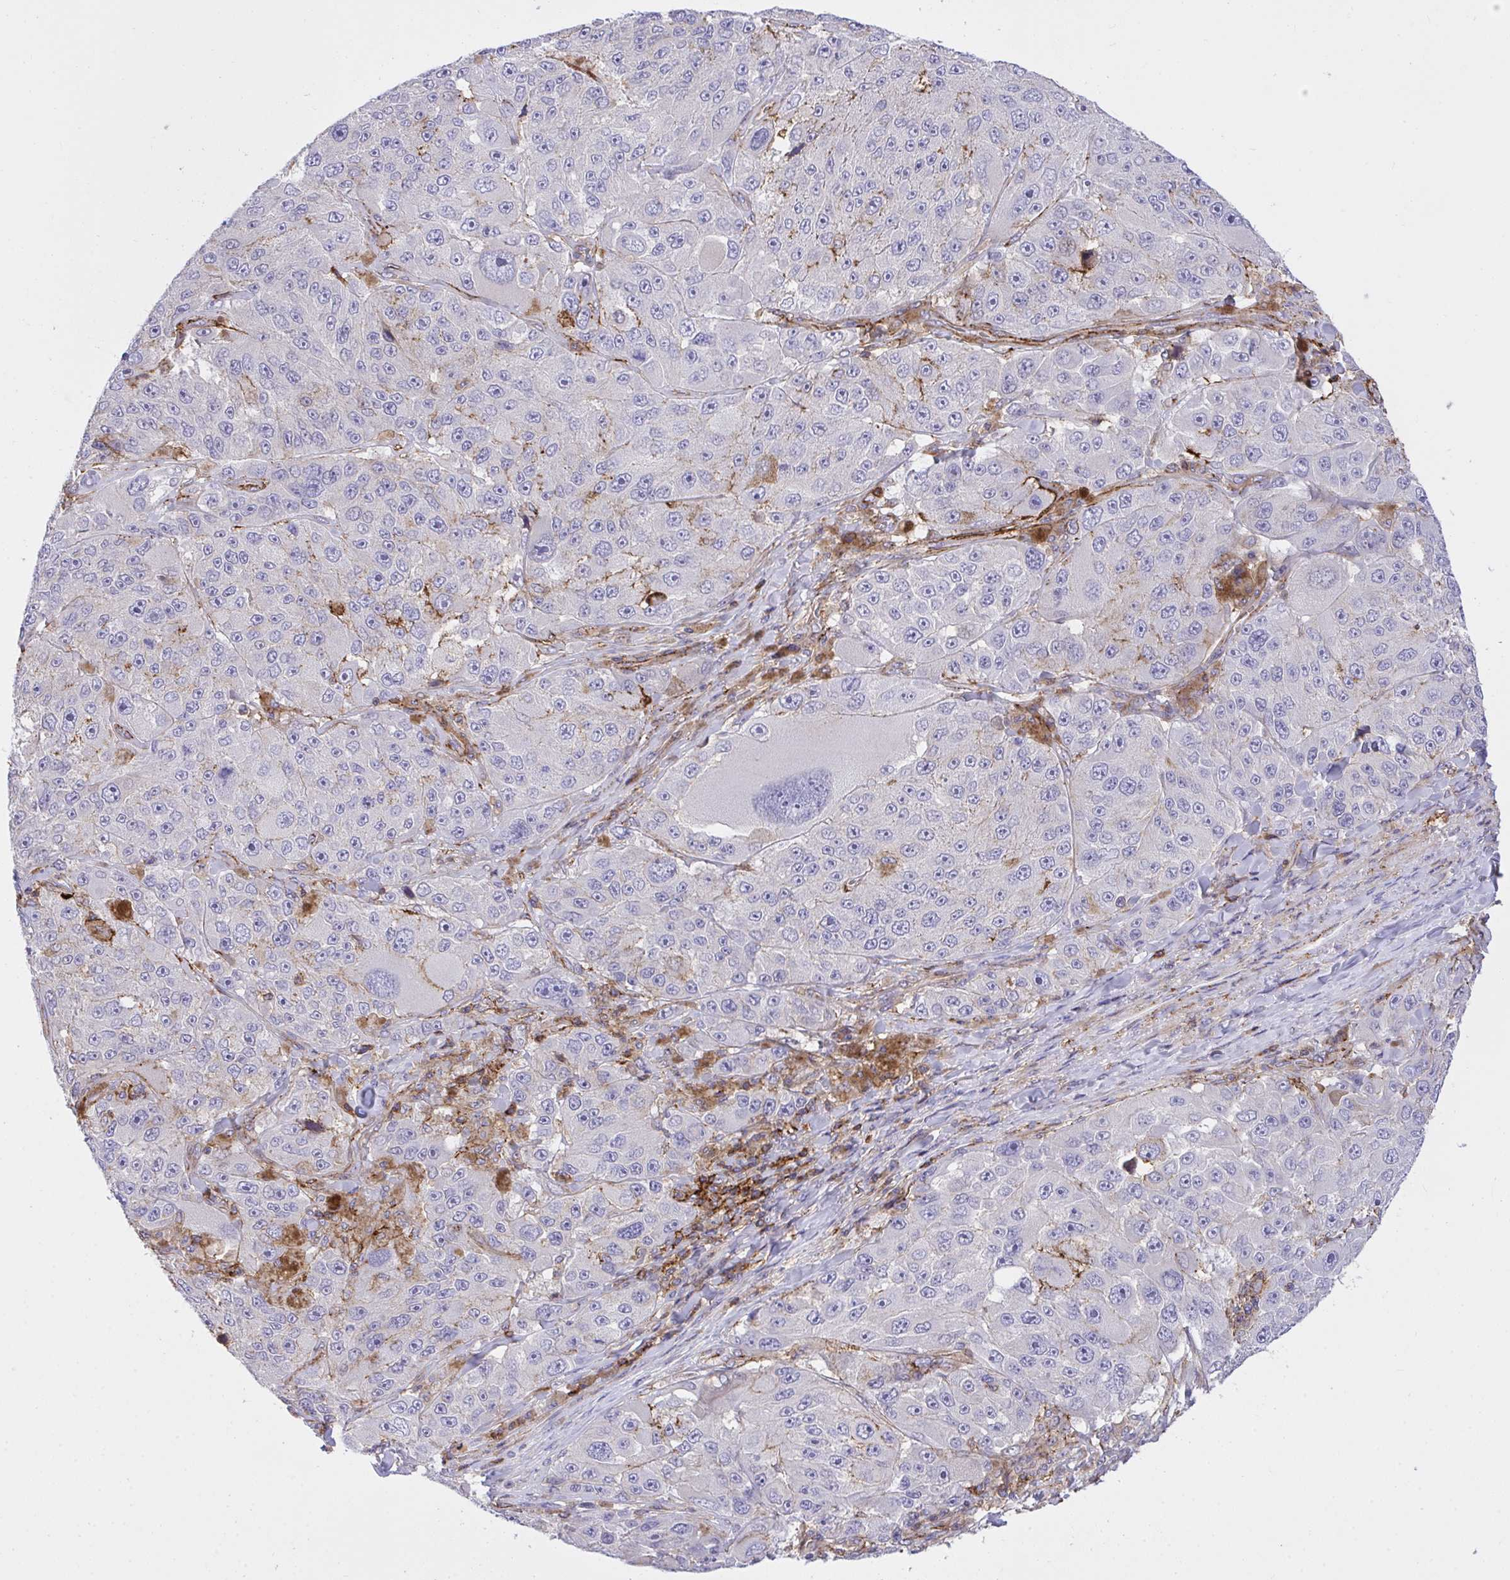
{"staining": {"intensity": "negative", "quantity": "none", "location": "none"}, "tissue": "melanoma", "cell_type": "Tumor cells", "image_type": "cancer", "snomed": [{"axis": "morphology", "description": "Malignant melanoma, Metastatic site"}, {"axis": "topography", "description": "Lymph node"}], "caption": "Immunohistochemistry (IHC) histopathology image of neoplastic tissue: human malignant melanoma (metastatic site) stained with DAB (3,3'-diaminobenzidine) displays no significant protein positivity in tumor cells. (DAB IHC, high magnification).", "gene": "ERI1", "patient": {"sex": "male", "age": 62}}